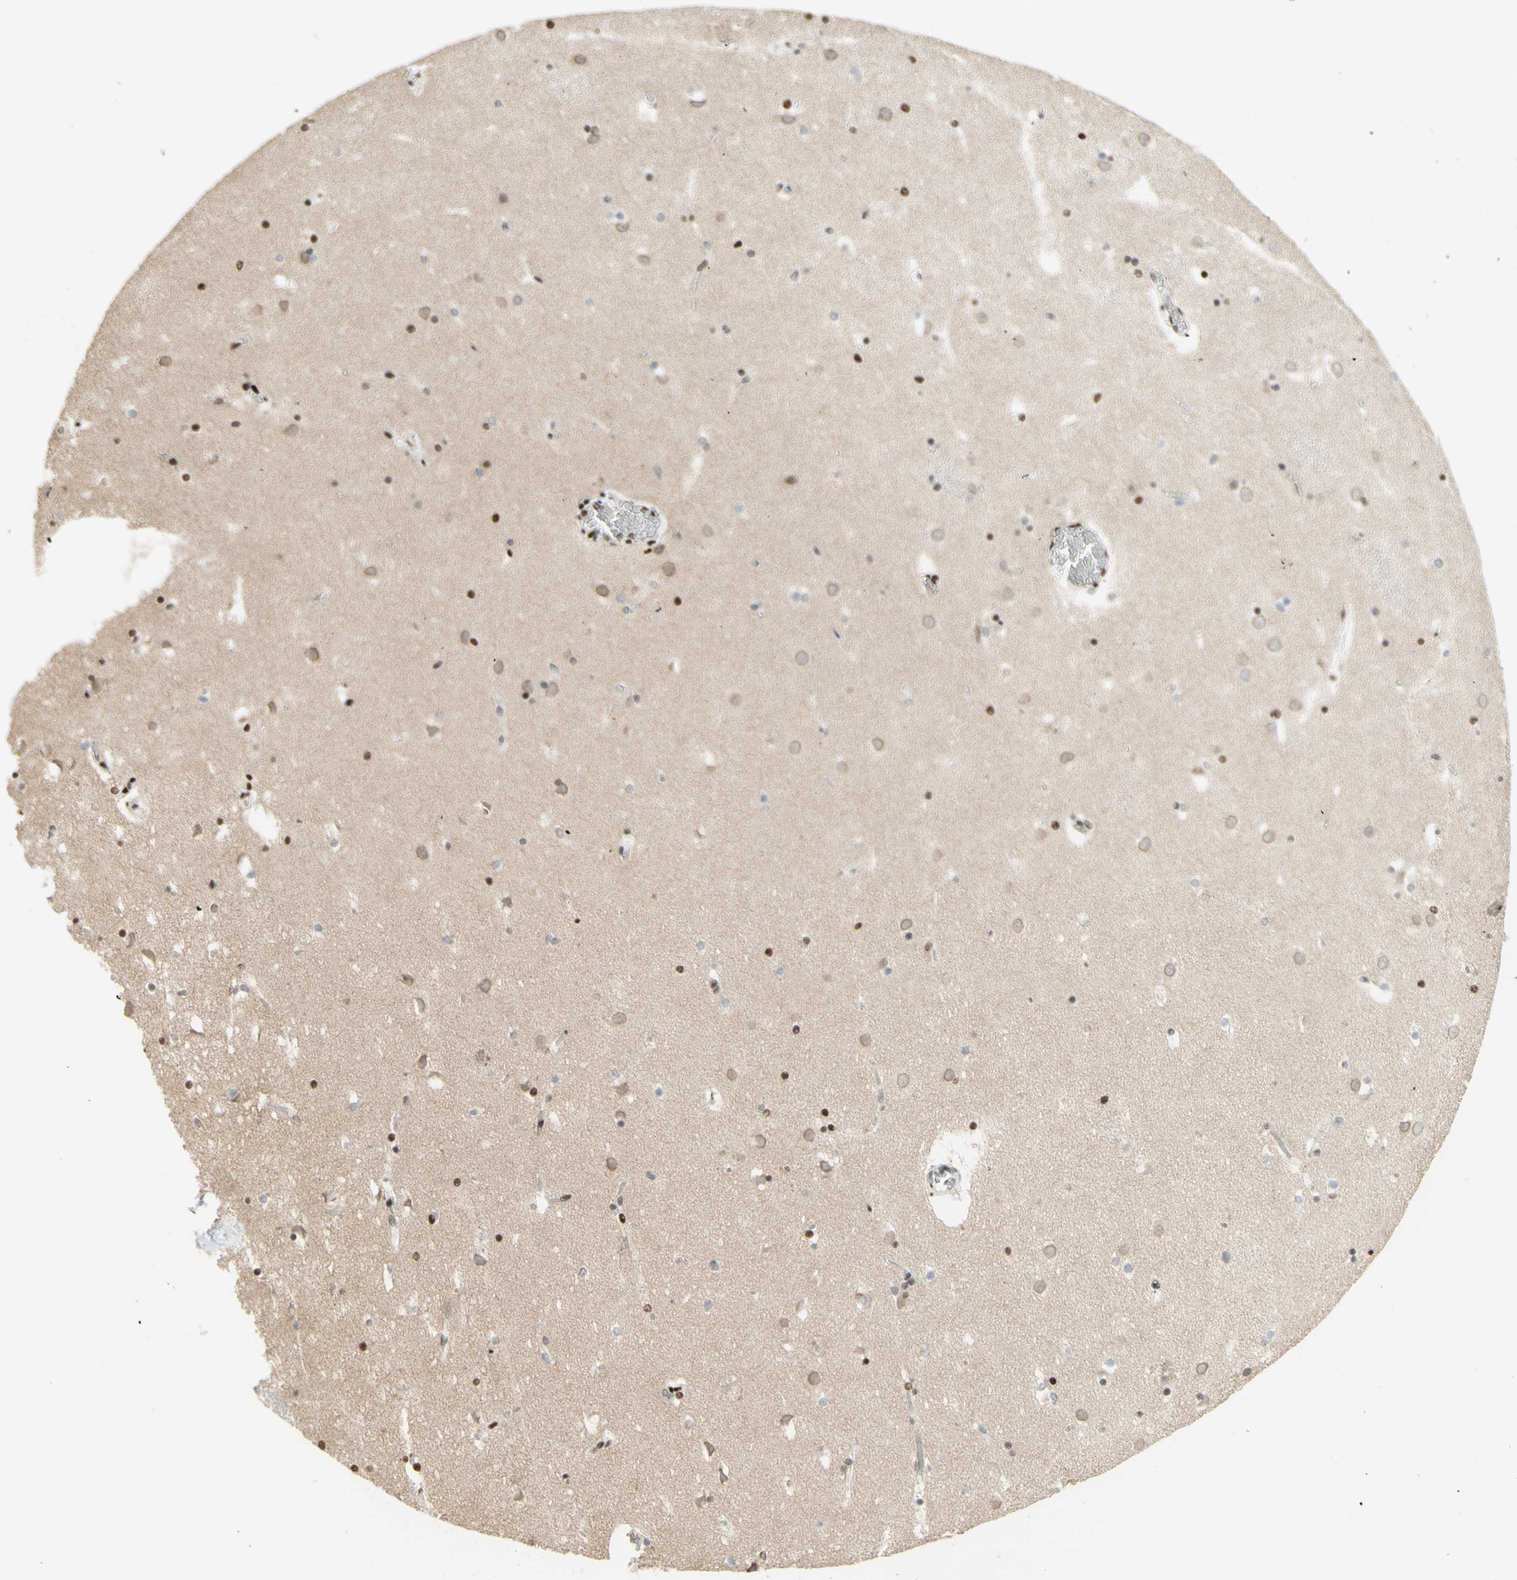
{"staining": {"intensity": "moderate", "quantity": ">75%", "location": "nuclear"}, "tissue": "caudate", "cell_type": "Glial cells", "image_type": "normal", "snomed": [{"axis": "morphology", "description": "Normal tissue, NOS"}, {"axis": "topography", "description": "Lateral ventricle wall"}], "caption": "Immunohistochemistry (IHC) of benign human caudate displays medium levels of moderate nuclear staining in approximately >75% of glial cells.", "gene": "CDKL5", "patient": {"sex": "male", "age": 45}}